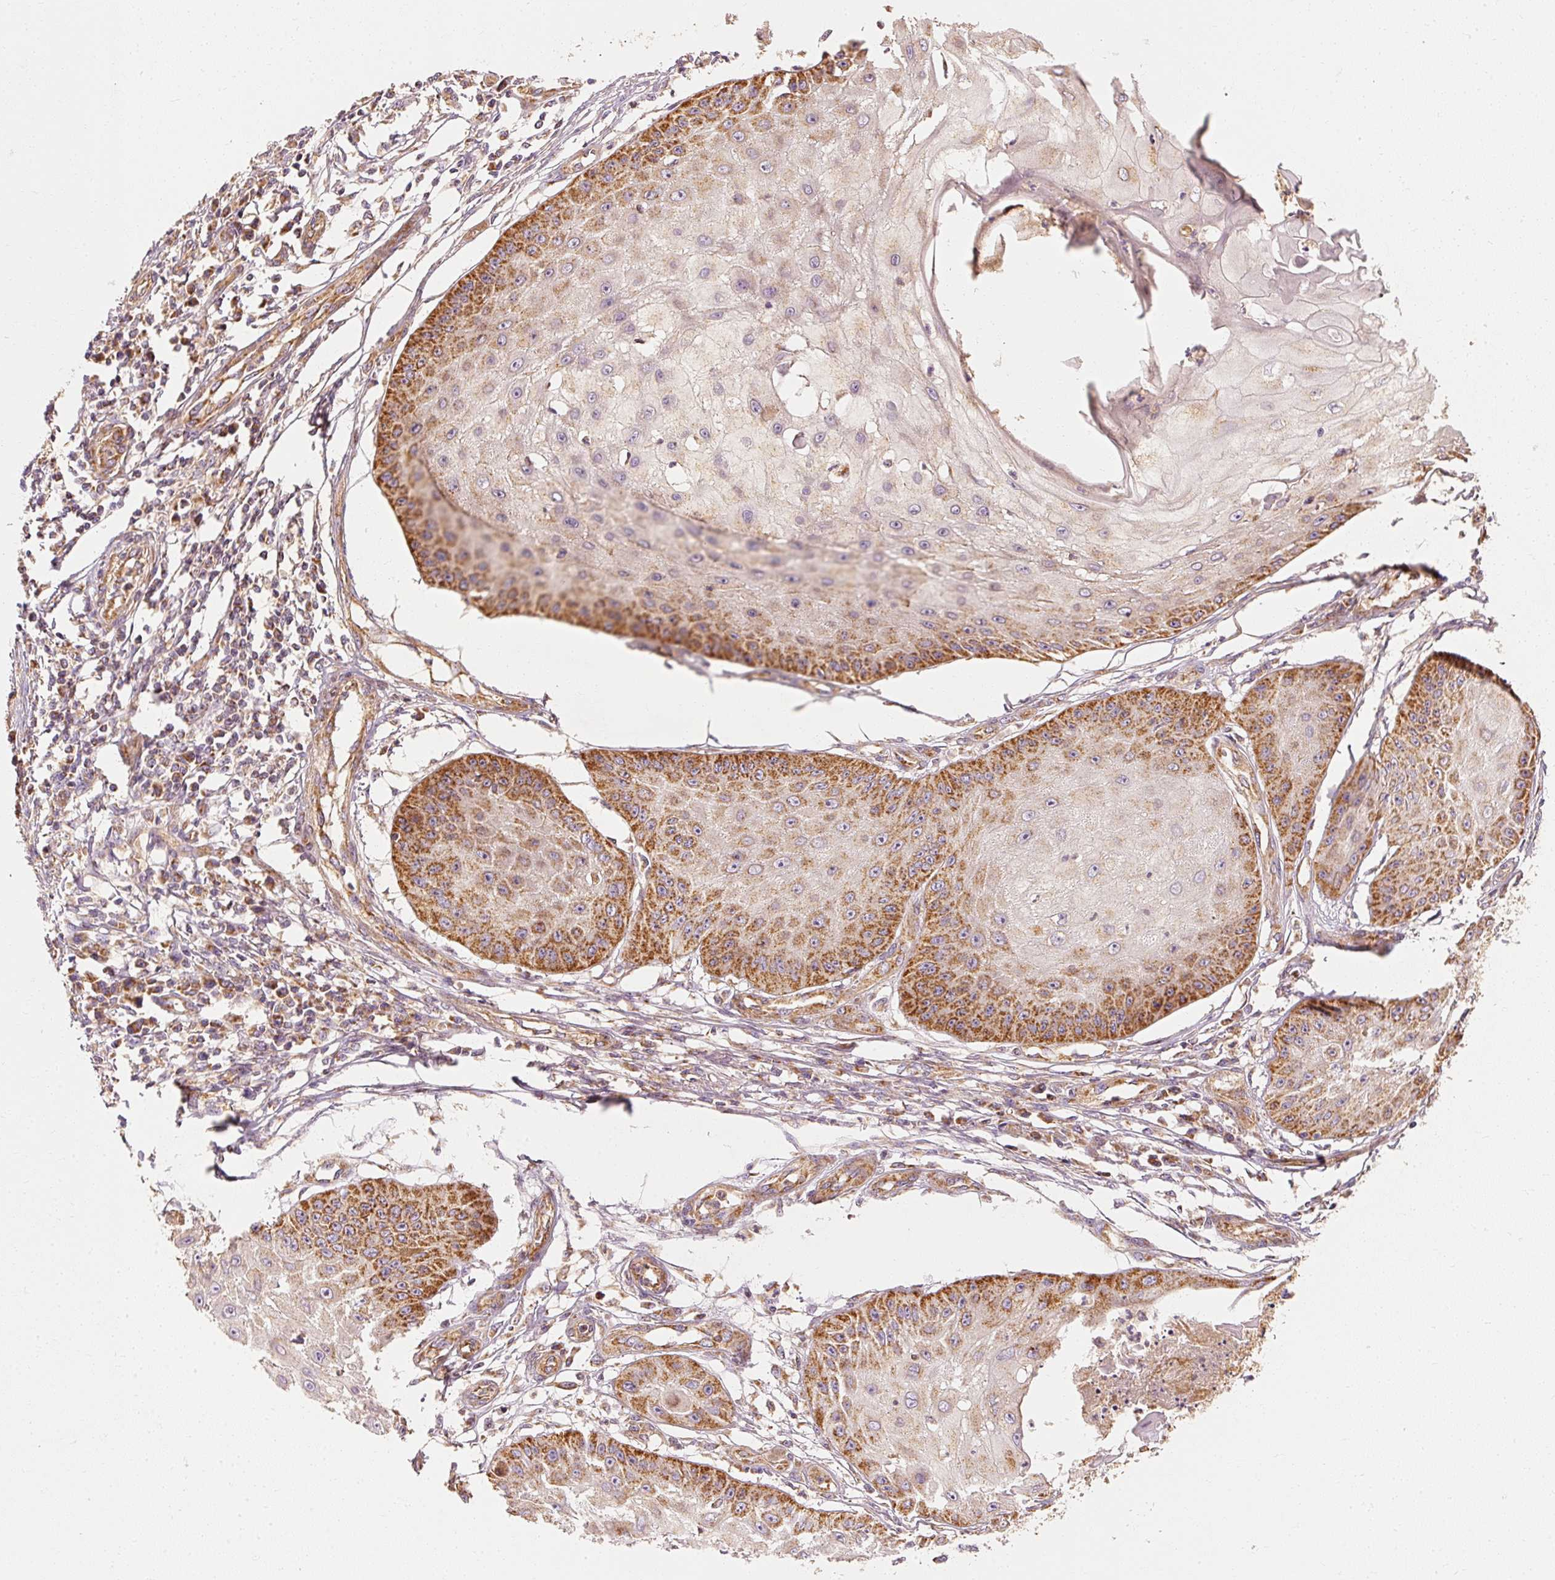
{"staining": {"intensity": "strong", "quantity": ">75%", "location": "cytoplasmic/membranous"}, "tissue": "skin cancer", "cell_type": "Tumor cells", "image_type": "cancer", "snomed": [{"axis": "morphology", "description": "Squamous cell carcinoma, NOS"}, {"axis": "topography", "description": "Skin"}], "caption": "A brown stain shows strong cytoplasmic/membranous staining of a protein in human skin squamous cell carcinoma tumor cells.", "gene": "TOMM40", "patient": {"sex": "male", "age": 70}}